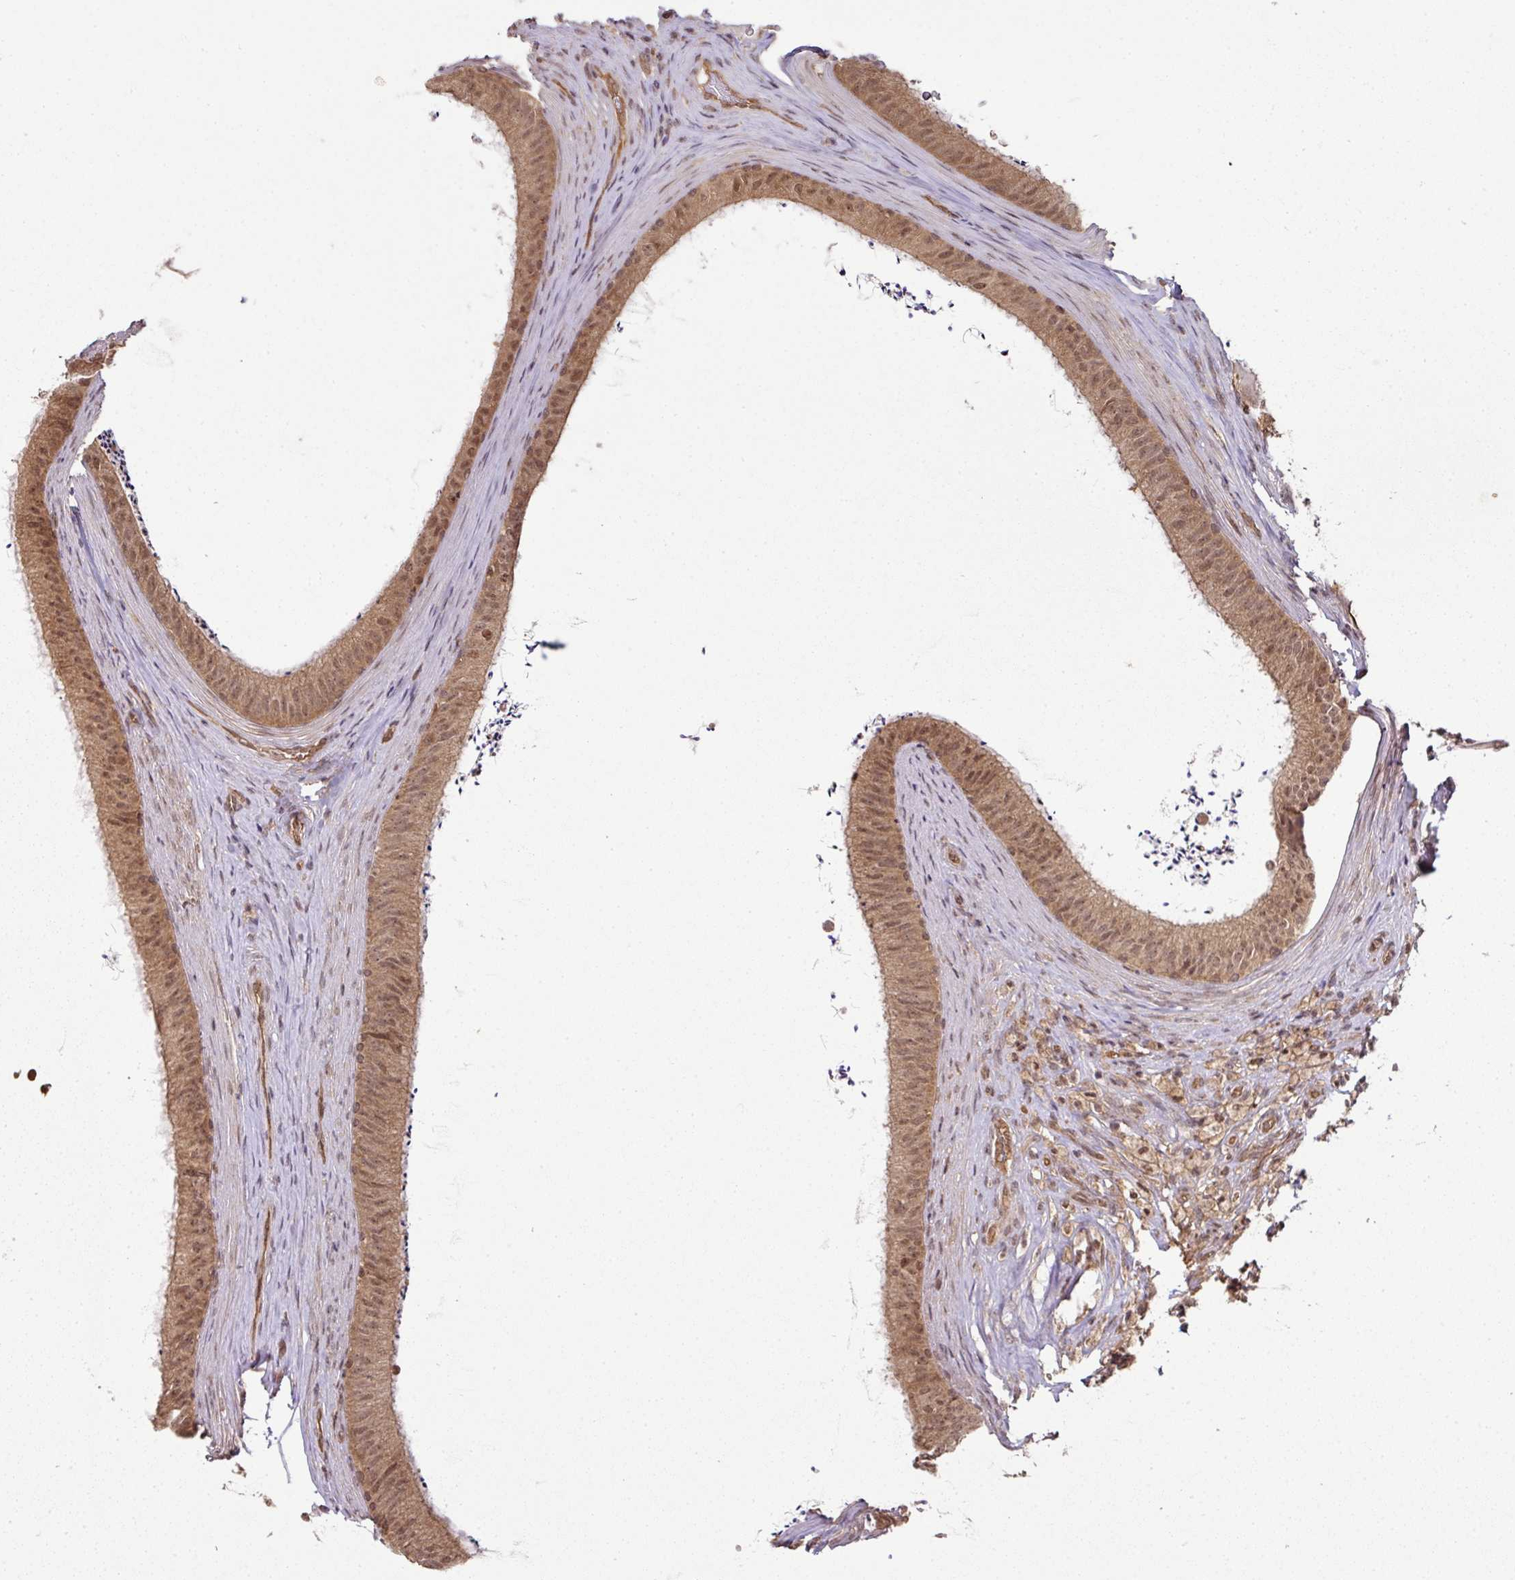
{"staining": {"intensity": "moderate", "quantity": ">75%", "location": "cytoplasmic/membranous,nuclear"}, "tissue": "epididymis", "cell_type": "Glandular cells", "image_type": "normal", "snomed": [{"axis": "morphology", "description": "Normal tissue, NOS"}, {"axis": "topography", "description": "Testis"}, {"axis": "topography", "description": "Epididymis"}], "caption": "Moderate cytoplasmic/membranous,nuclear expression for a protein is appreciated in about >75% of glandular cells of unremarkable epididymis using immunohistochemistry.", "gene": "ANKRD18A", "patient": {"sex": "male", "age": 41}}